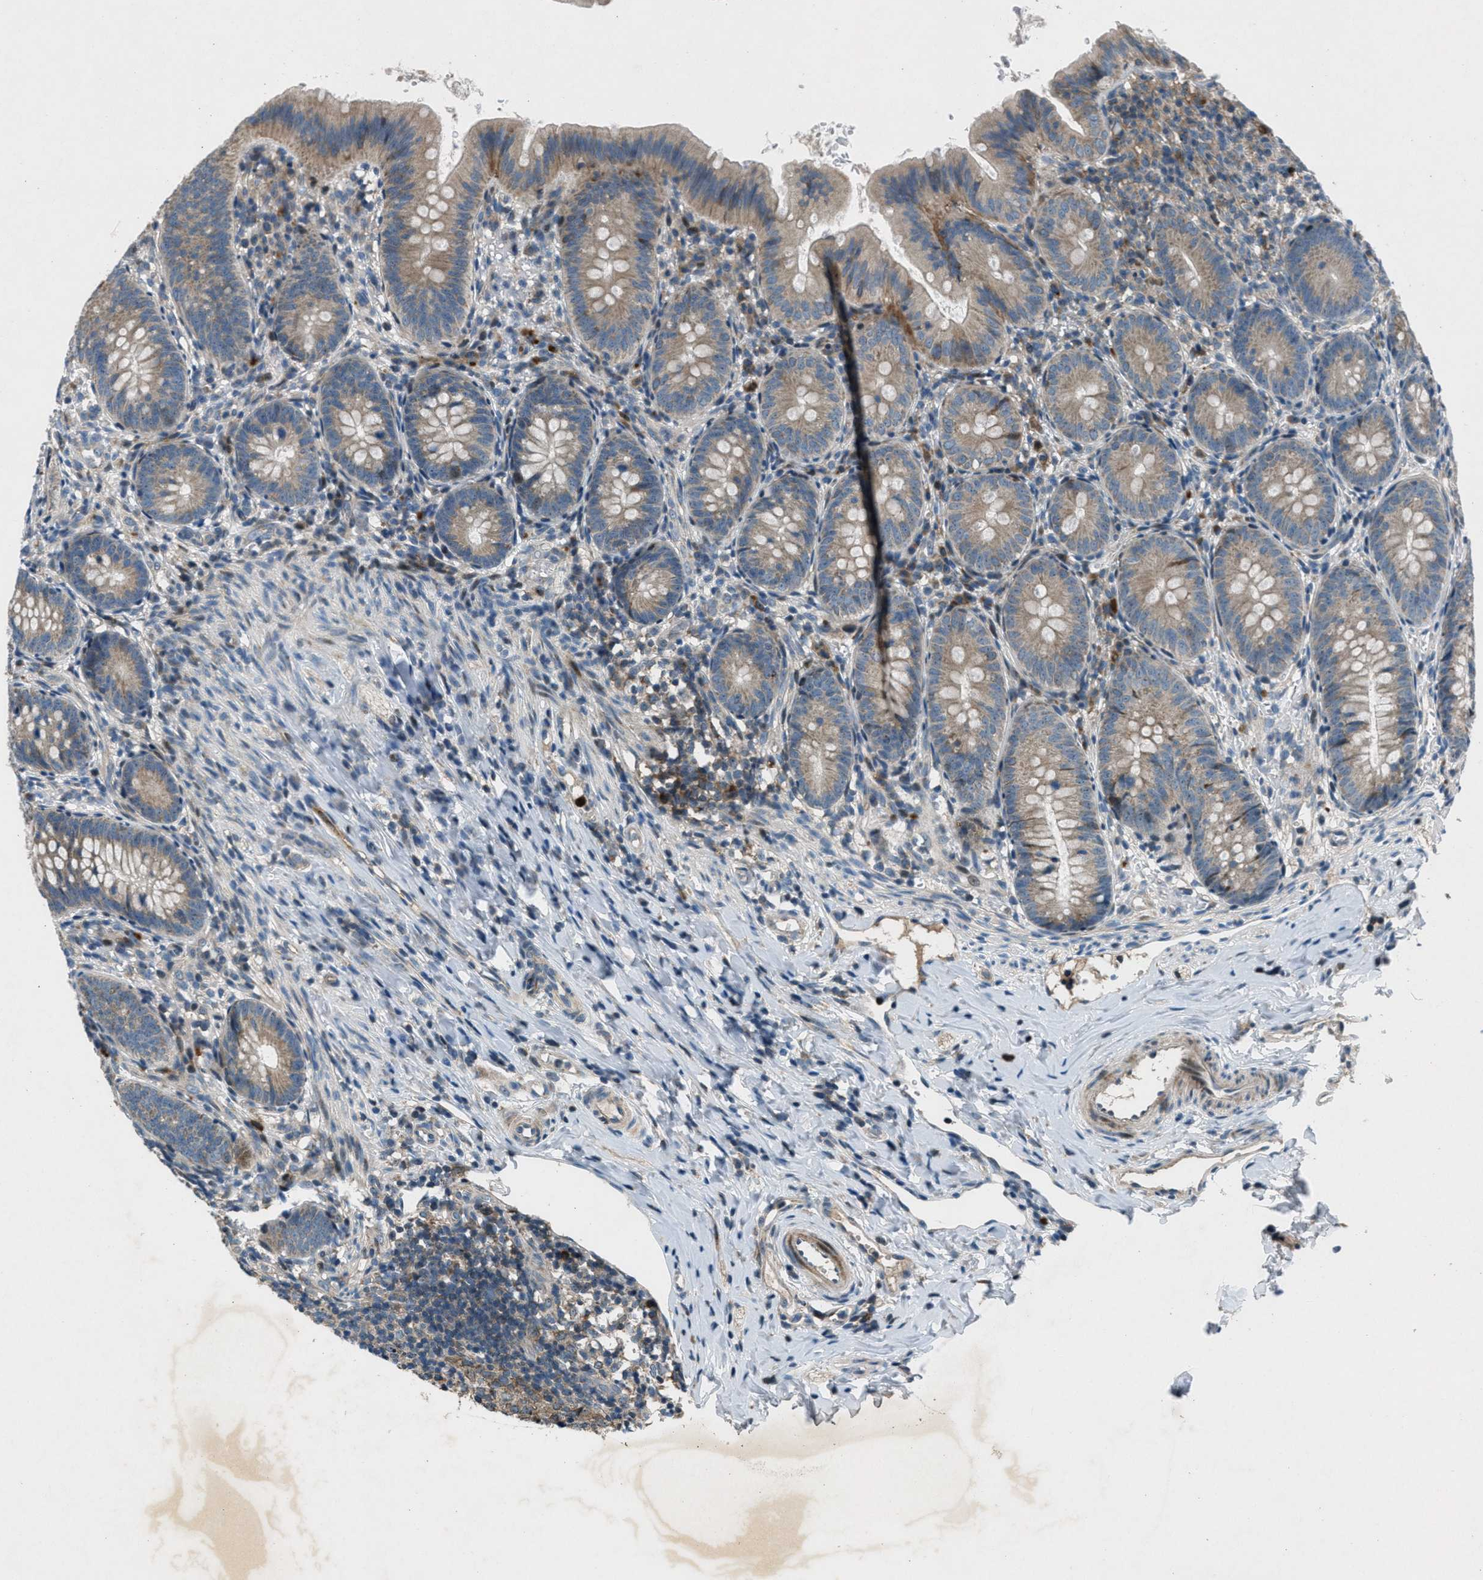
{"staining": {"intensity": "moderate", "quantity": ">75%", "location": "cytoplasmic/membranous"}, "tissue": "appendix", "cell_type": "Glandular cells", "image_type": "normal", "snomed": [{"axis": "morphology", "description": "Normal tissue, NOS"}, {"axis": "topography", "description": "Appendix"}], "caption": "Appendix stained with DAB immunohistochemistry (IHC) exhibits medium levels of moderate cytoplasmic/membranous expression in approximately >75% of glandular cells.", "gene": "CLEC2D", "patient": {"sex": "male", "age": 1}}